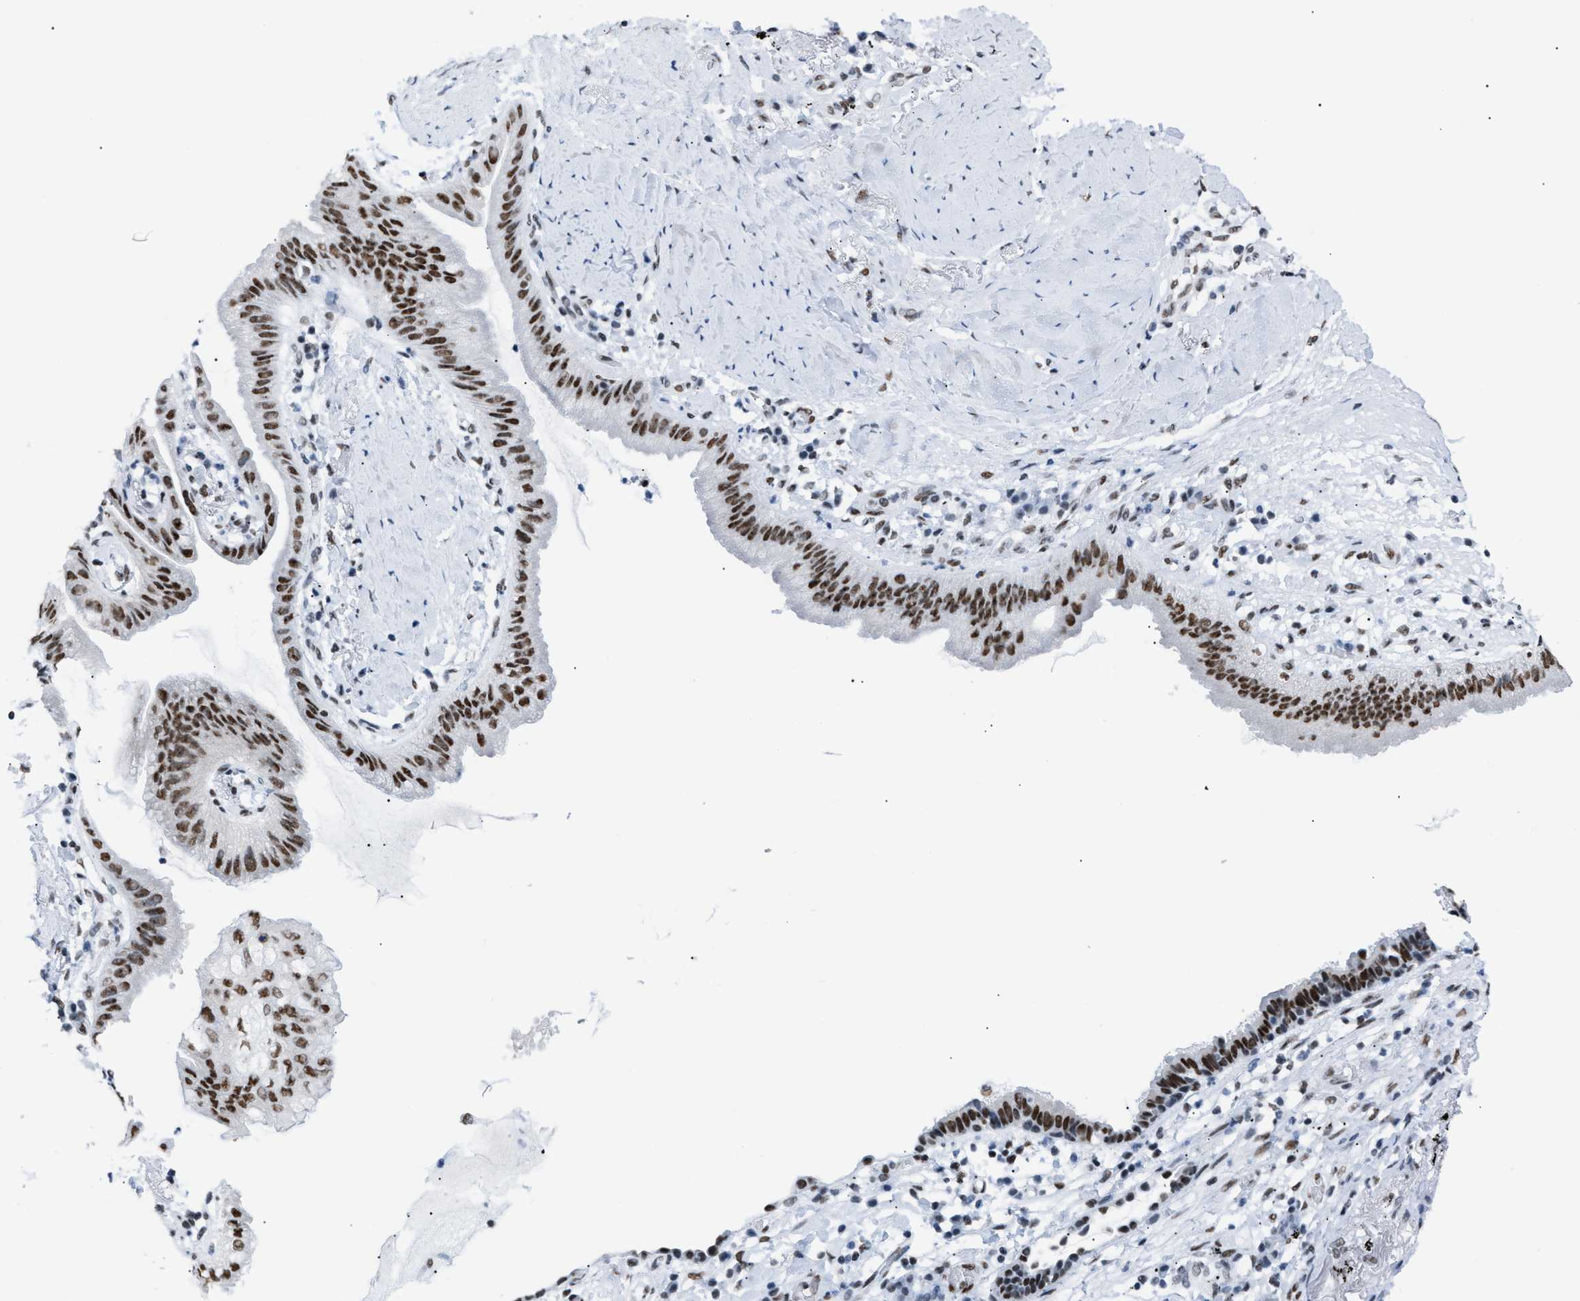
{"staining": {"intensity": "moderate", "quantity": ">75%", "location": "nuclear"}, "tissue": "lung cancer", "cell_type": "Tumor cells", "image_type": "cancer", "snomed": [{"axis": "morphology", "description": "Normal tissue, NOS"}, {"axis": "morphology", "description": "Adenocarcinoma, NOS"}, {"axis": "topography", "description": "Bronchus"}, {"axis": "topography", "description": "Lung"}], "caption": "Protein staining of lung cancer (adenocarcinoma) tissue displays moderate nuclear expression in approximately >75% of tumor cells.", "gene": "CCAR2", "patient": {"sex": "female", "age": 70}}